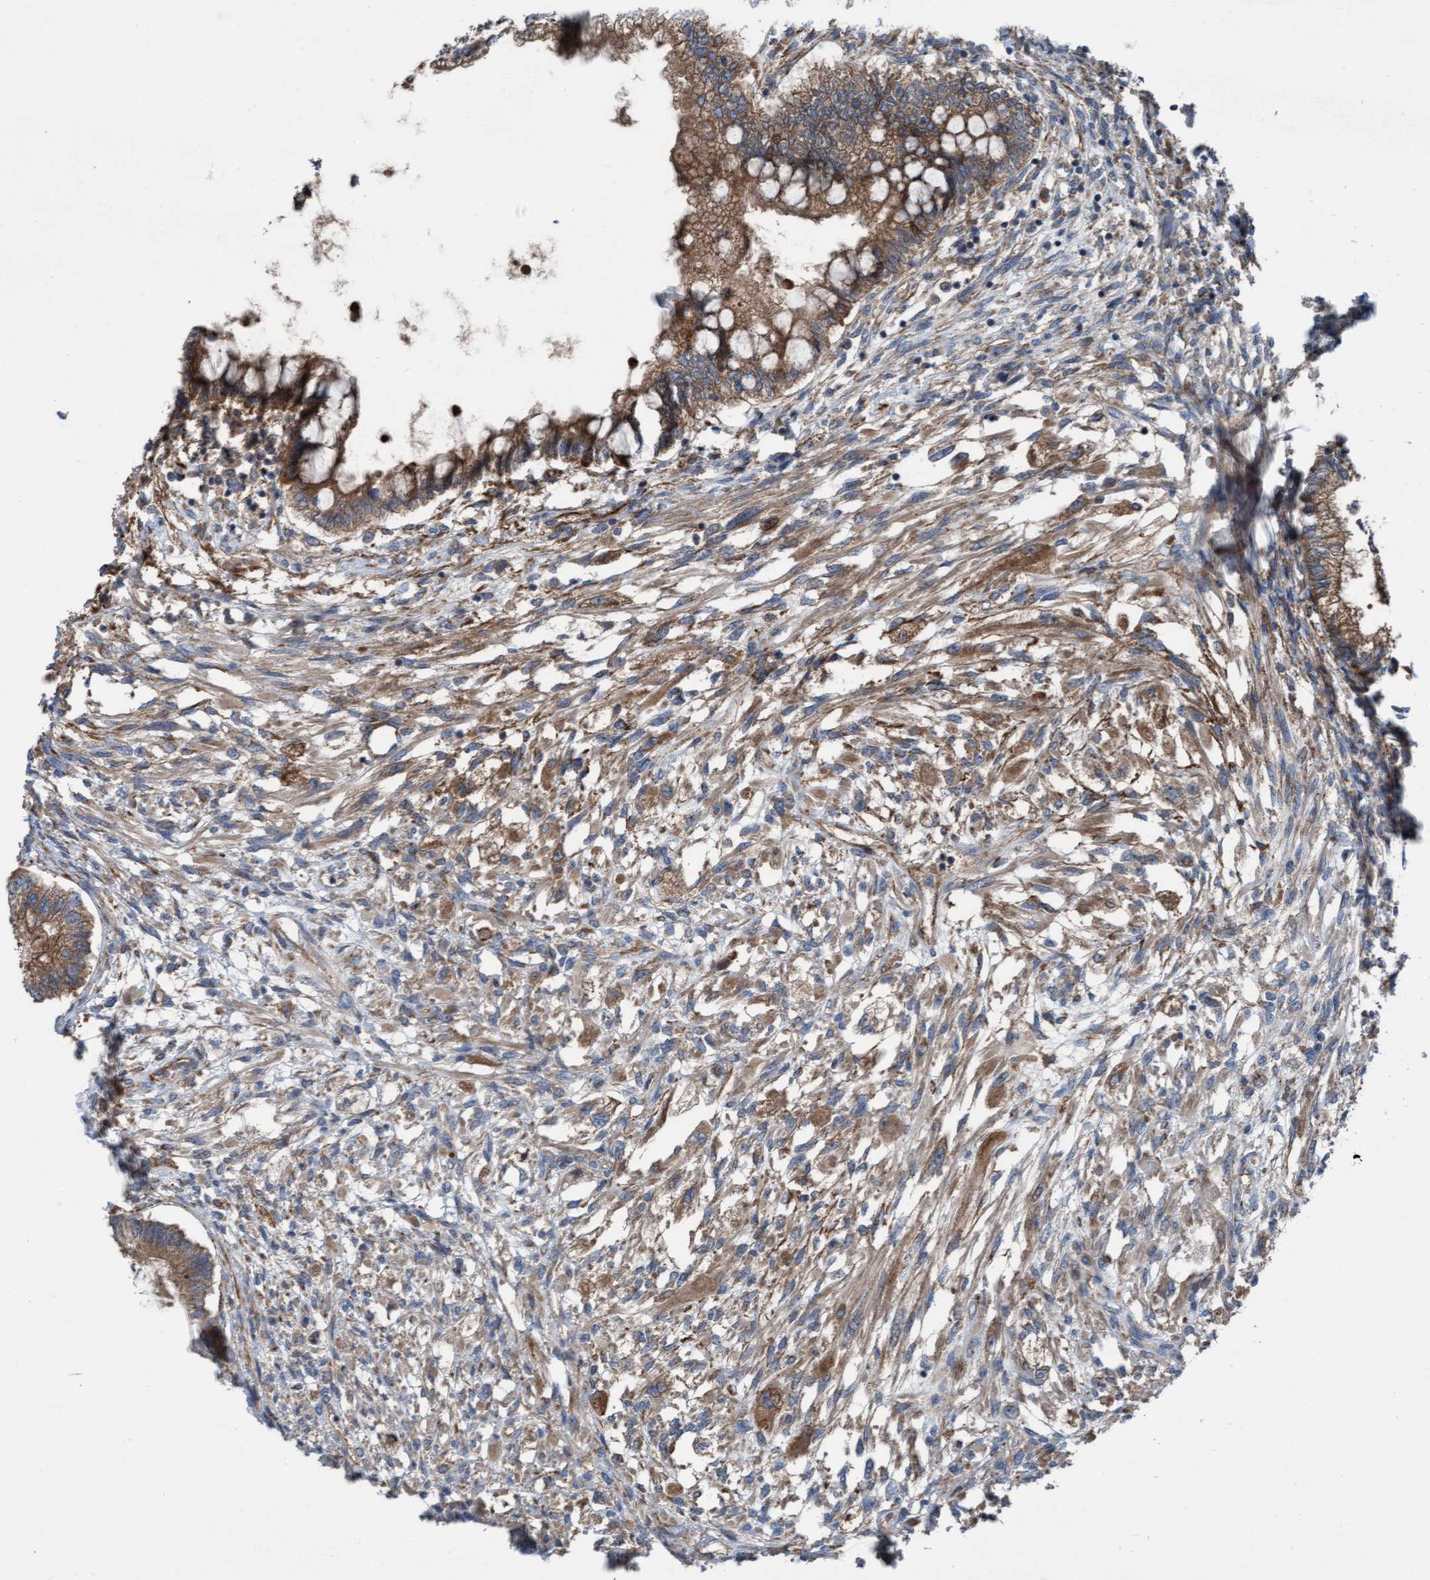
{"staining": {"intensity": "moderate", "quantity": ">75%", "location": "cytoplasmic/membranous"}, "tissue": "testis cancer", "cell_type": "Tumor cells", "image_type": "cancer", "snomed": [{"axis": "morphology", "description": "Seminoma, NOS"}, {"axis": "topography", "description": "Testis"}], "caption": "Immunohistochemistry (IHC) of human testis cancer demonstrates medium levels of moderate cytoplasmic/membranous expression in approximately >75% of tumor cells.", "gene": "KLHL26", "patient": {"sex": "male", "age": 28}}